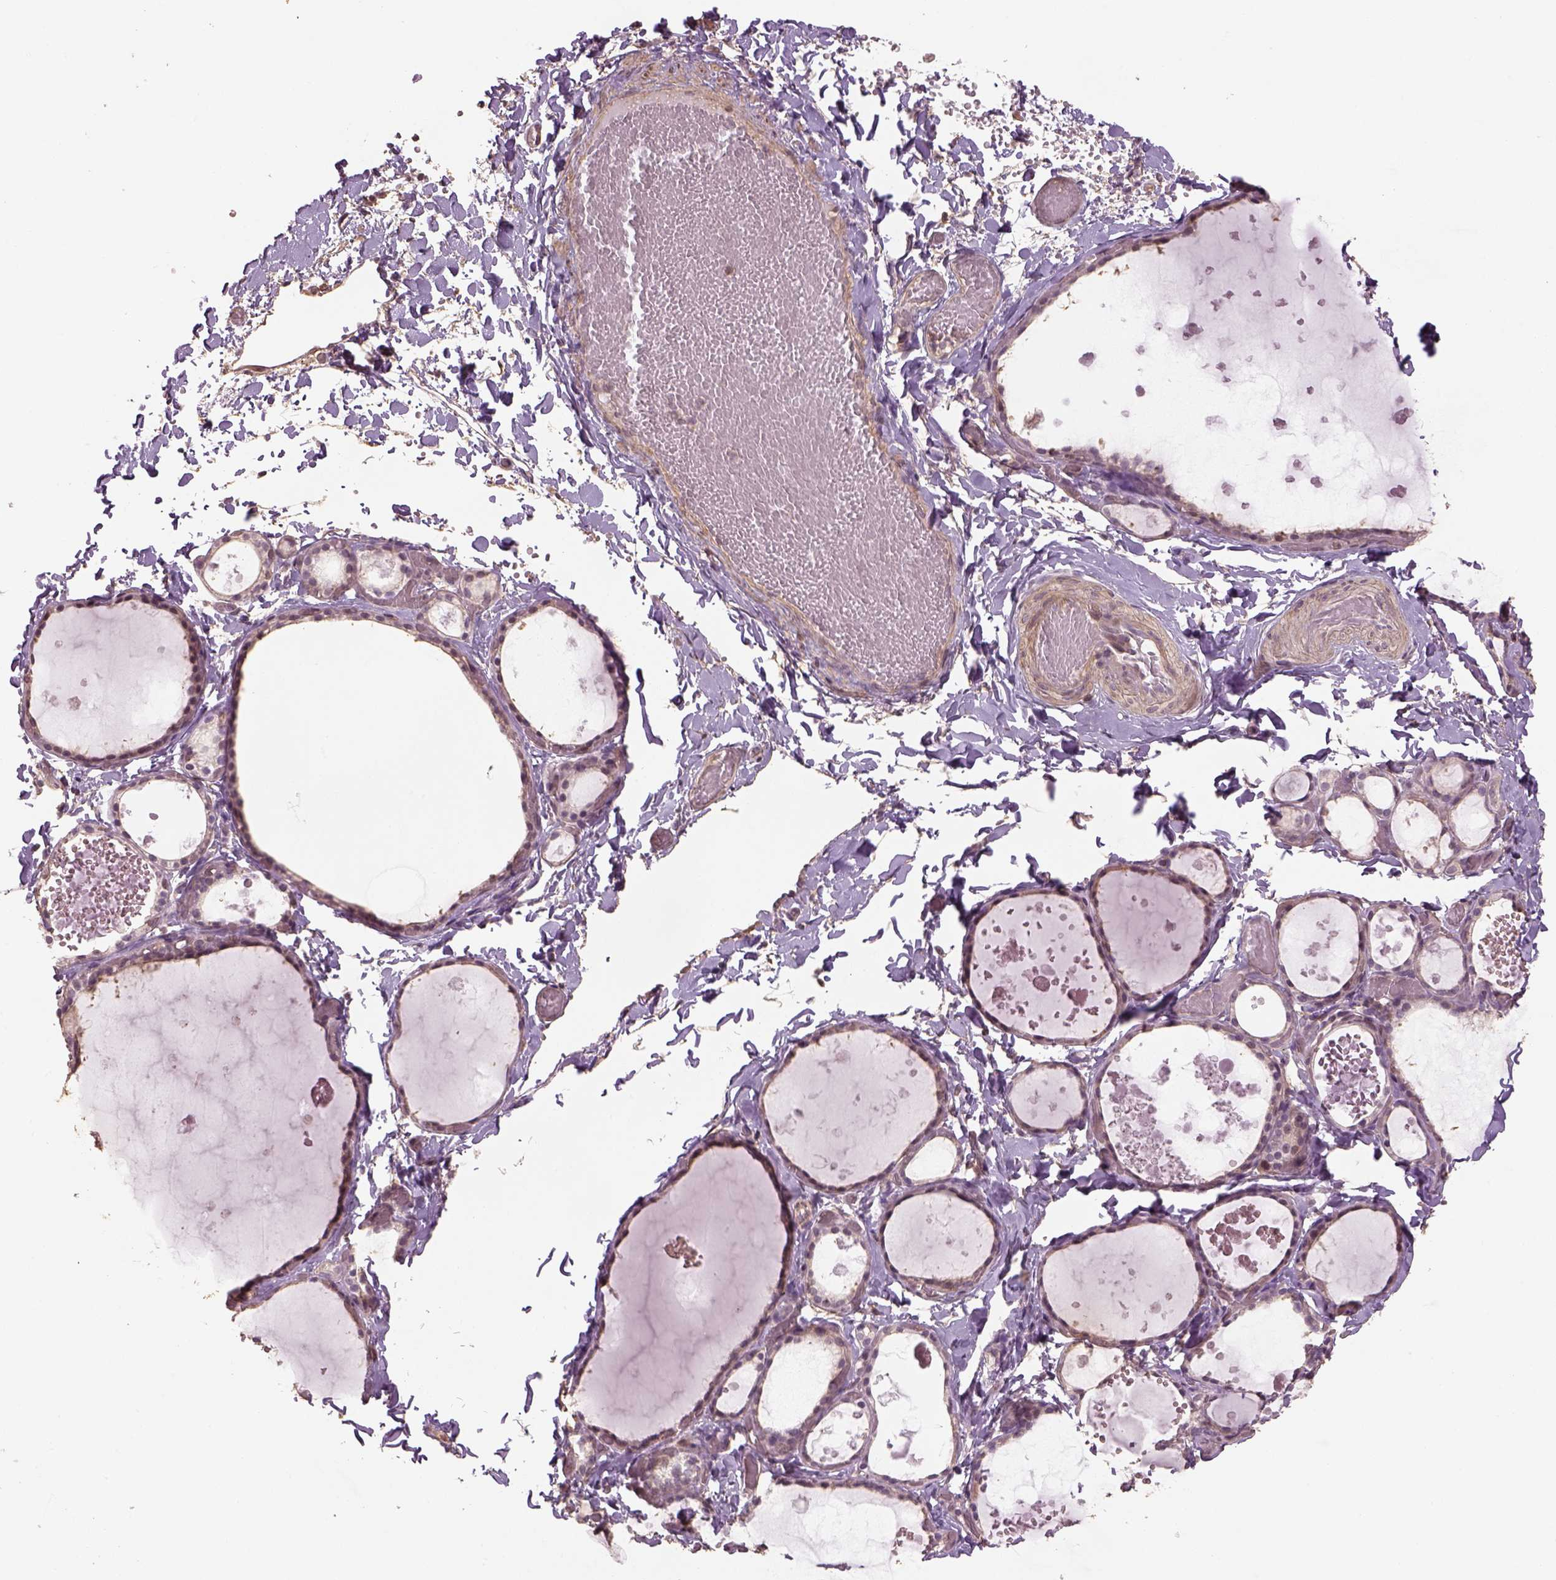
{"staining": {"intensity": "moderate", "quantity": "<25%", "location": "cytoplasmic/membranous"}, "tissue": "thyroid gland", "cell_type": "Glandular cells", "image_type": "normal", "snomed": [{"axis": "morphology", "description": "Normal tissue, NOS"}, {"axis": "topography", "description": "Thyroid gland"}], "caption": "Immunohistochemistry staining of unremarkable thyroid gland, which demonstrates low levels of moderate cytoplasmic/membranous positivity in approximately <25% of glandular cells indicating moderate cytoplasmic/membranous protein positivity. The staining was performed using DAB (brown) for protein detection and nuclei were counterstained in hematoxylin (blue).", "gene": "LIN7A", "patient": {"sex": "female", "age": 56}}